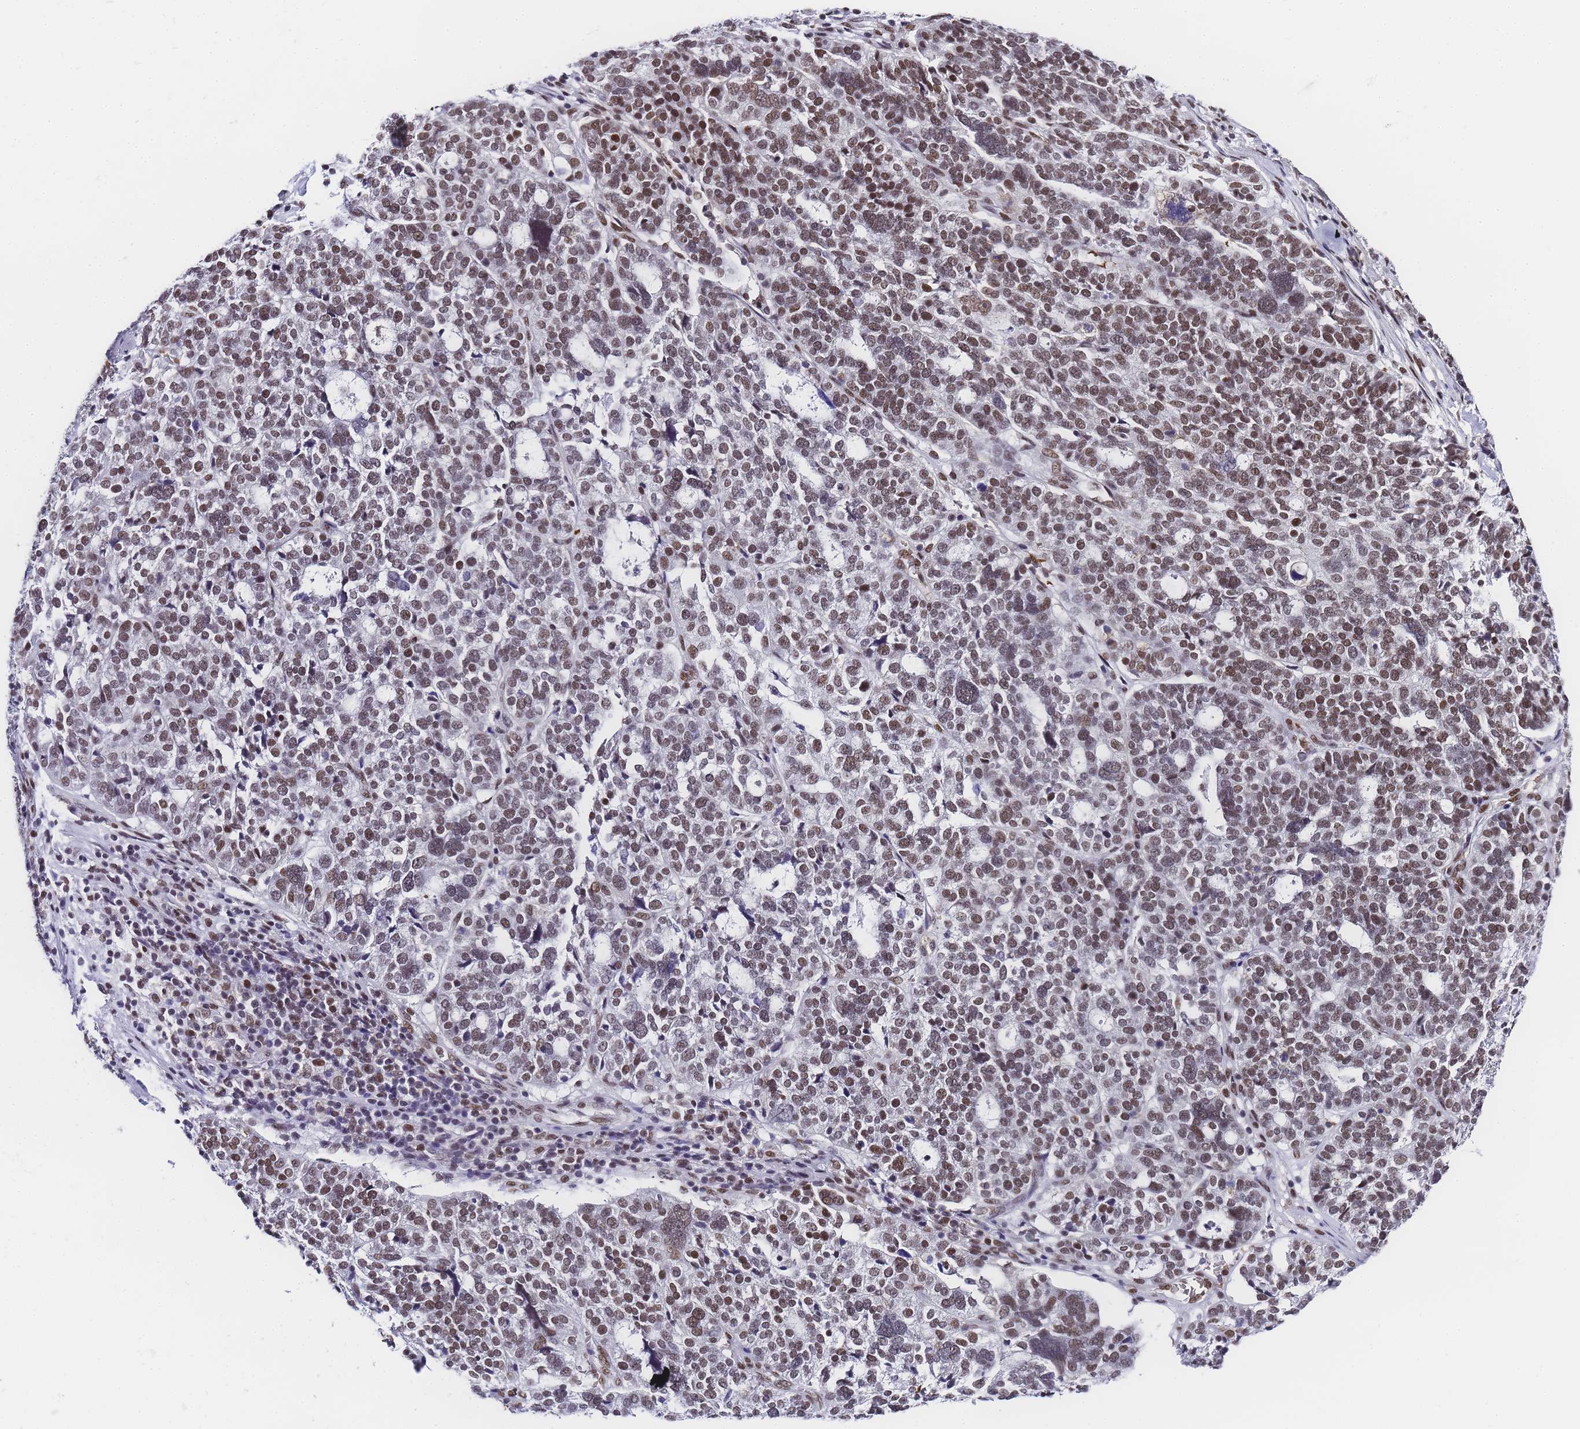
{"staining": {"intensity": "moderate", "quantity": "25%-75%", "location": "nuclear"}, "tissue": "ovarian cancer", "cell_type": "Tumor cells", "image_type": "cancer", "snomed": [{"axis": "morphology", "description": "Cystadenocarcinoma, serous, NOS"}, {"axis": "topography", "description": "Ovary"}], "caption": "Ovarian serous cystadenocarcinoma stained for a protein (brown) demonstrates moderate nuclear positive staining in about 25%-75% of tumor cells.", "gene": "POLR1A", "patient": {"sex": "female", "age": 59}}